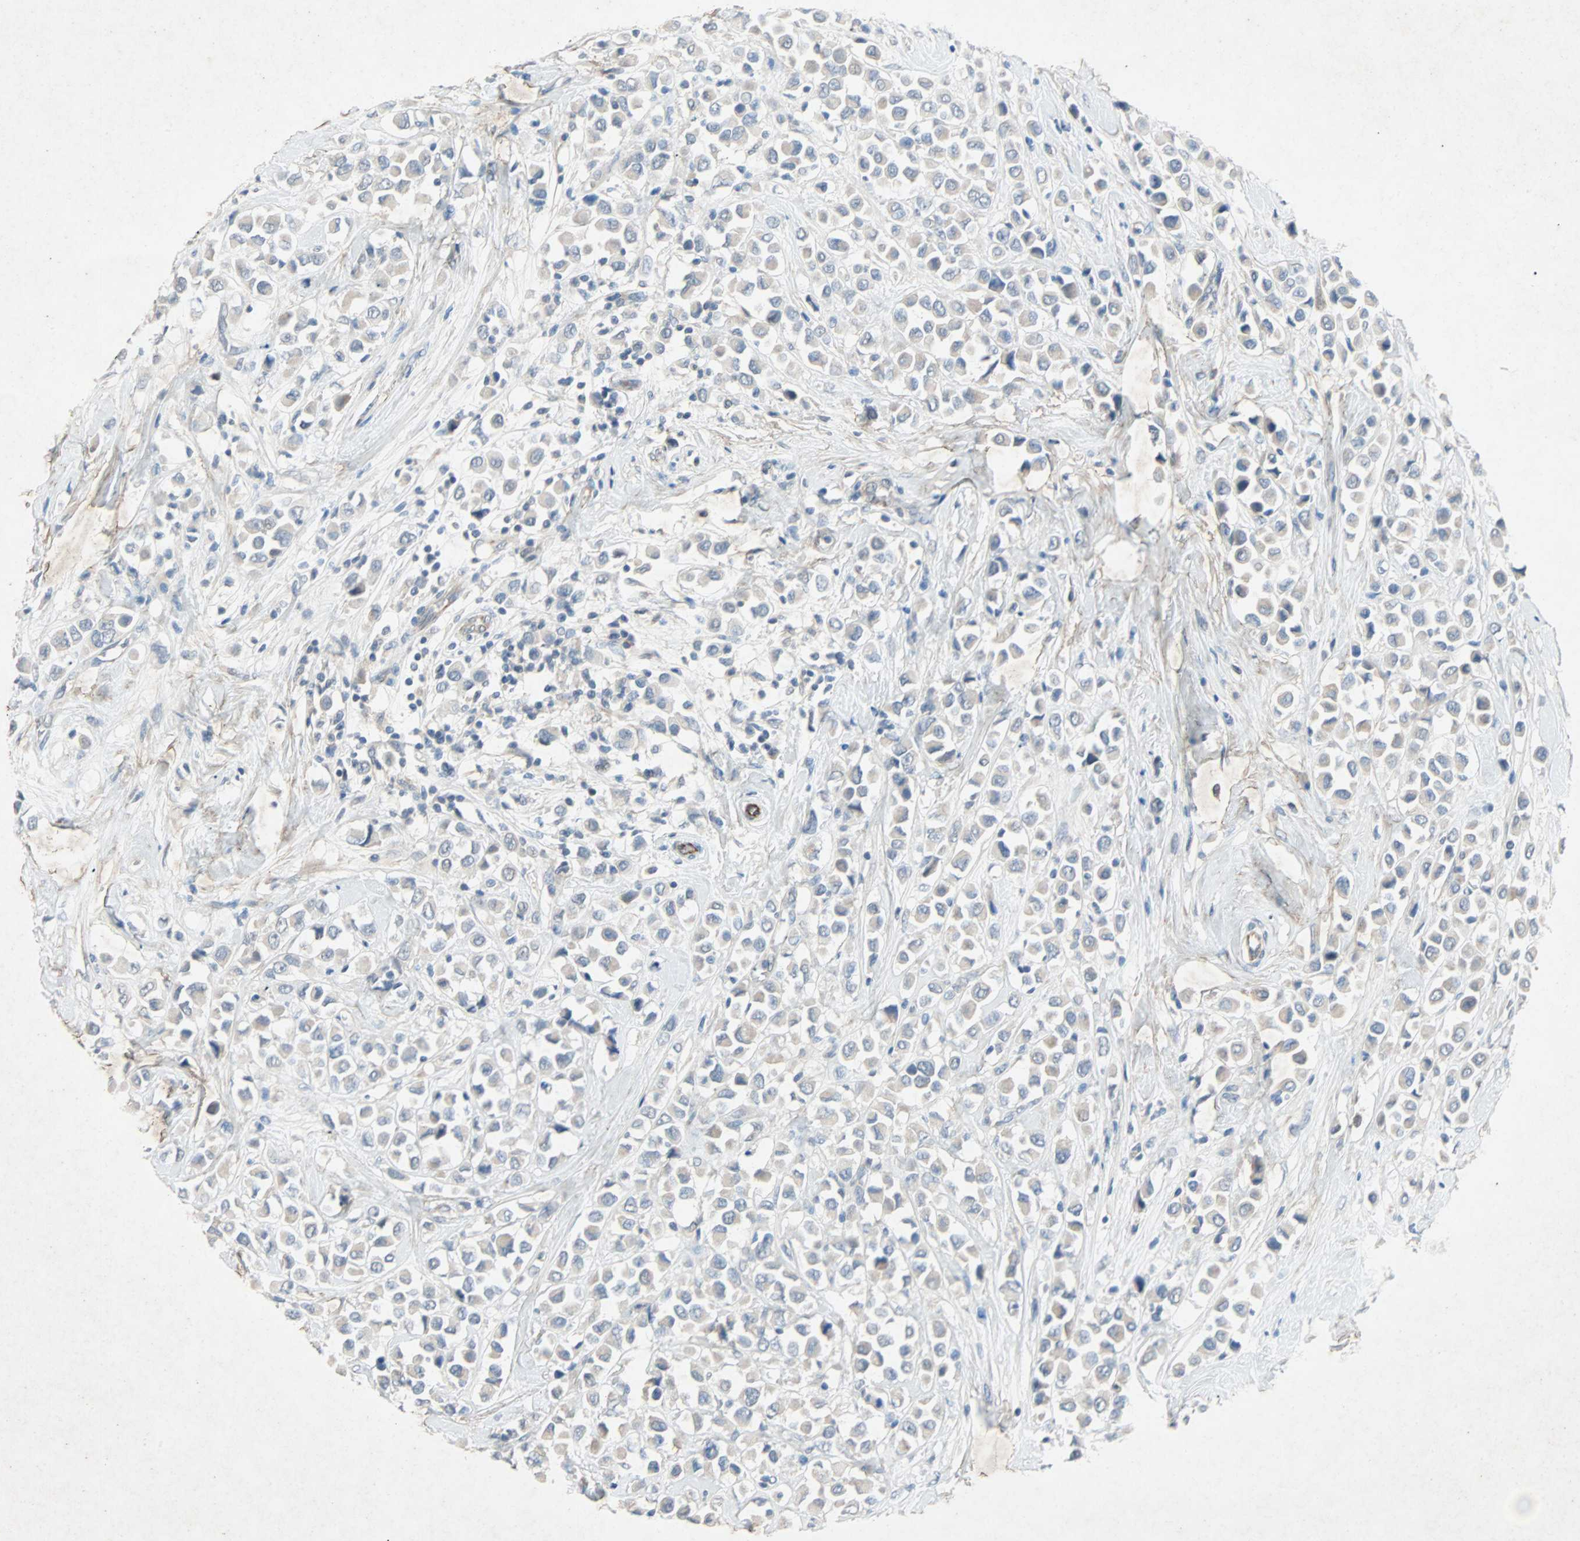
{"staining": {"intensity": "negative", "quantity": "none", "location": "none"}, "tissue": "breast cancer", "cell_type": "Tumor cells", "image_type": "cancer", "snomed": [{"axis": "morphology", "description": "Duct carcinoma"}, {"axis": "topography", "description": "Breast"}], "caption": "An immunohistochemistry histopathology image of breast cancer (invasive ductal carcinoma) is shown. There is no staining in tumor cells of breast cancer (invasive ductal carcinoma).", "gene": "PCDHB2", "patient": {"sex": "female", "age": 61}}